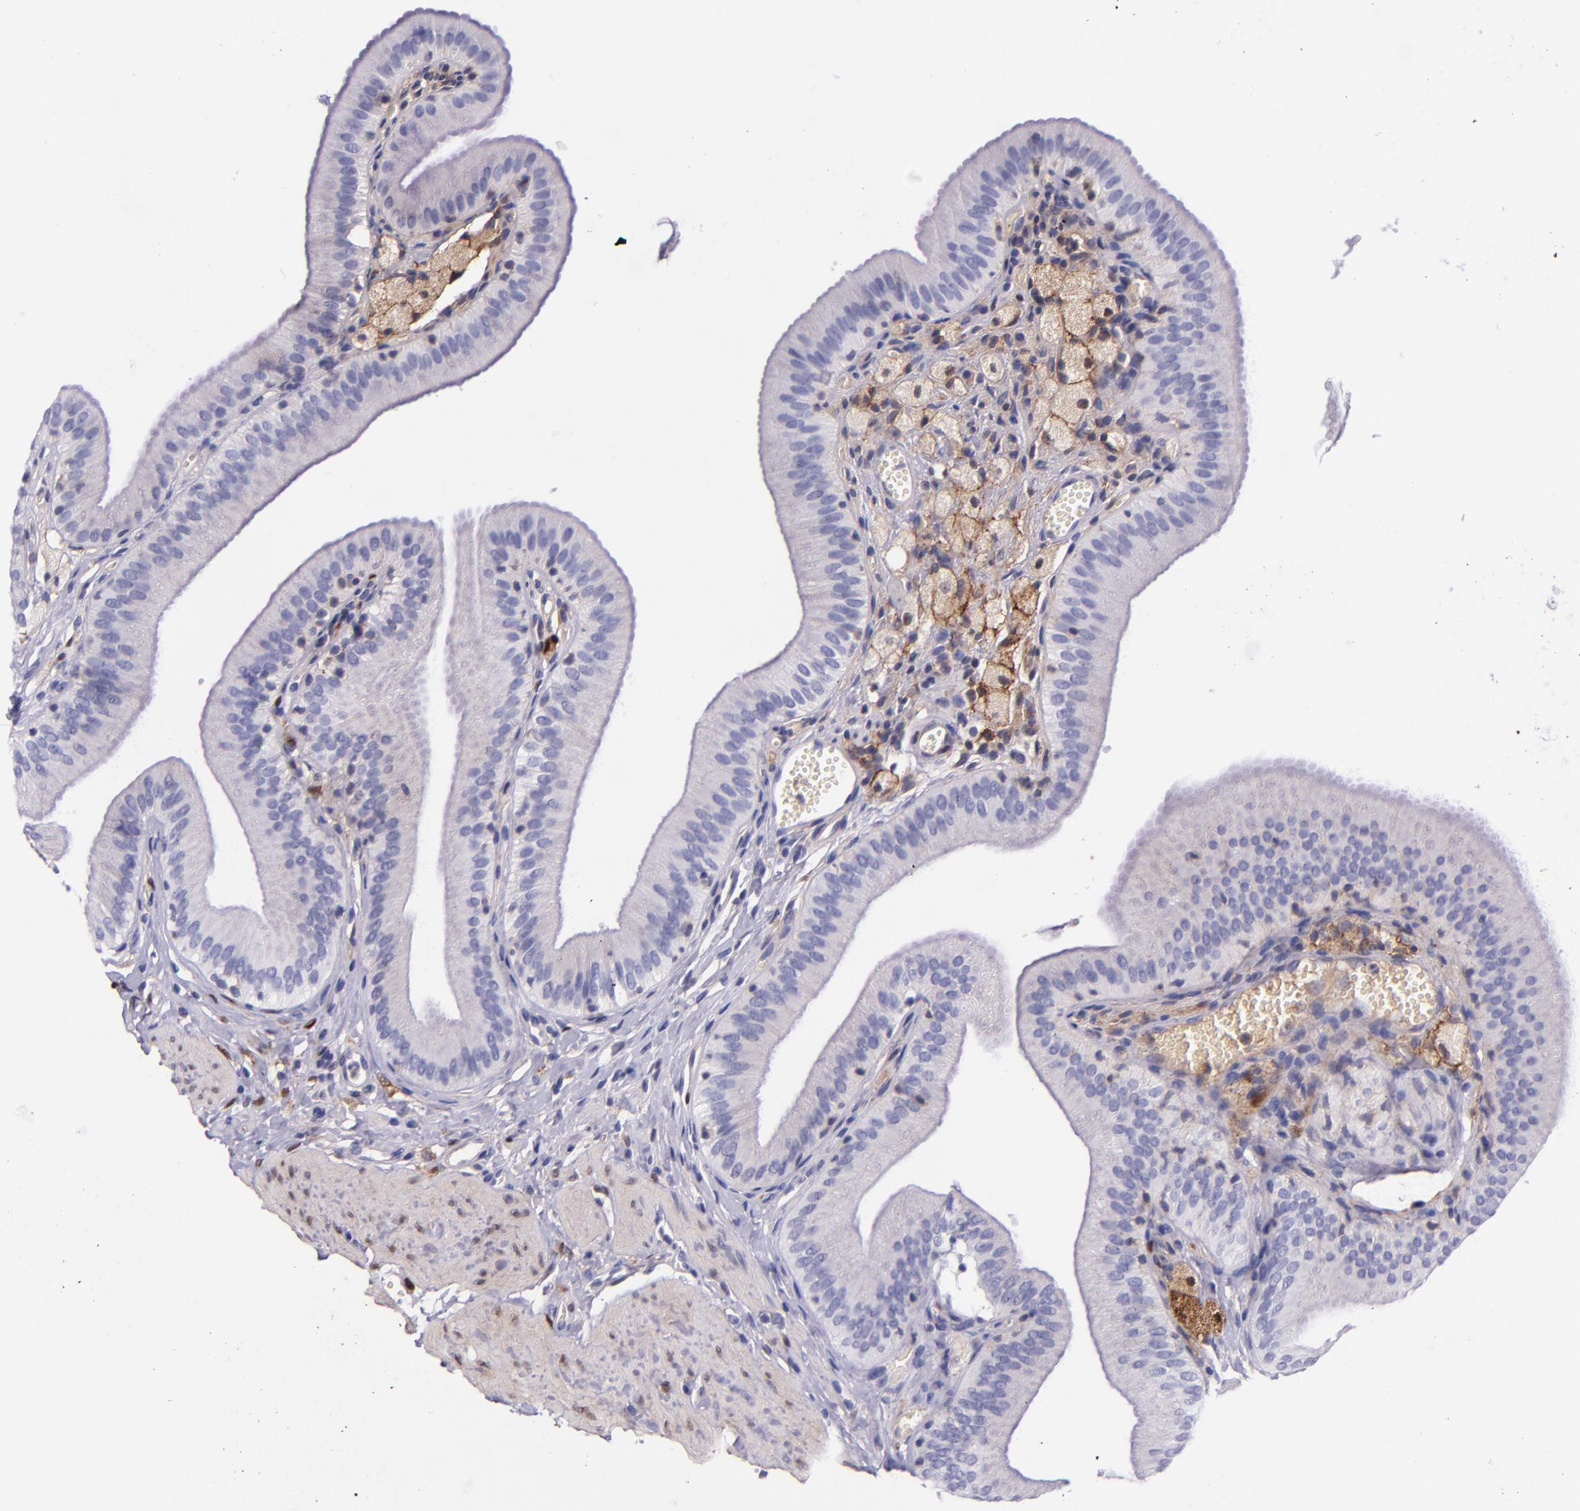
{"staining": {"intensity": "negative", "quantity": "none", "location": "none"}, "tissue": "gallbladder", "cell_type": "Glandular cells", "image_type": "normal", "snomed": [{"axis": "morphology", "description": "Normal tissue, NOS"}, {"axis": "topography", "description": "Gallbladder"}], "caption": "The micrograph shows no staining of glandular cells in unremarkable gallbladder.", "gene": "LGALS1", "patient": {"sex": "female", "age": 24}}